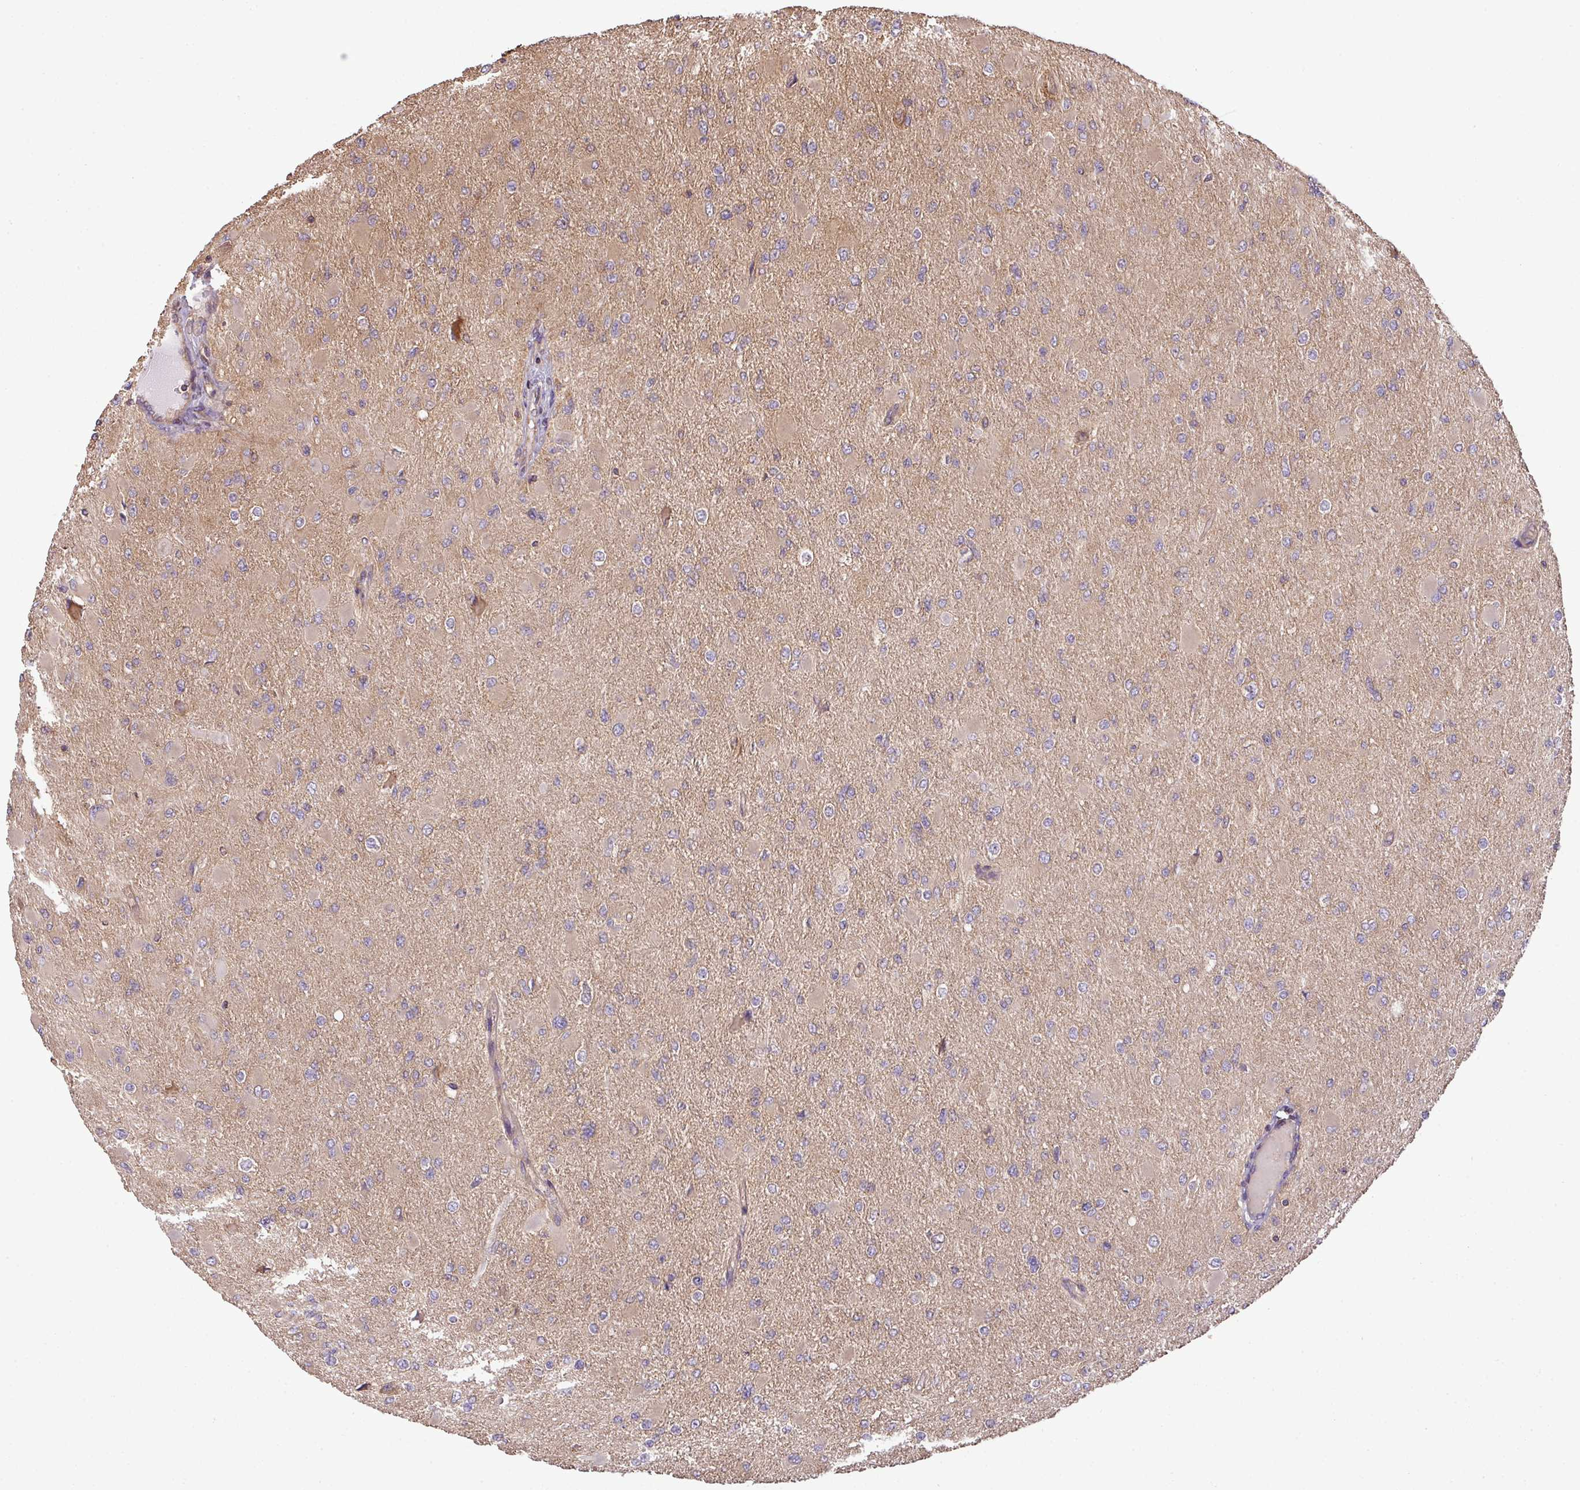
{"staining": {"intensity": "weak", "quantity": ">75%", "location": "cytoplasmic/membranous"}, "tissue": "glioma", "cell_type": "Tumor cells", "image_type": "cancer", "snomed": [{"axis": "morphology", "description": "Glioma, malignant, High grade"}, {"axis": "topography", "description": "Cerebral cortex"}], "caption": "This histopathology image exhibits immunohistochemistry staining of human glioma, with low weak cytoplasmic/membranous staining in approximately >75% of tumor cells.", "gene": "VENTX", "patient": {"sex": "female", "age": 36}}